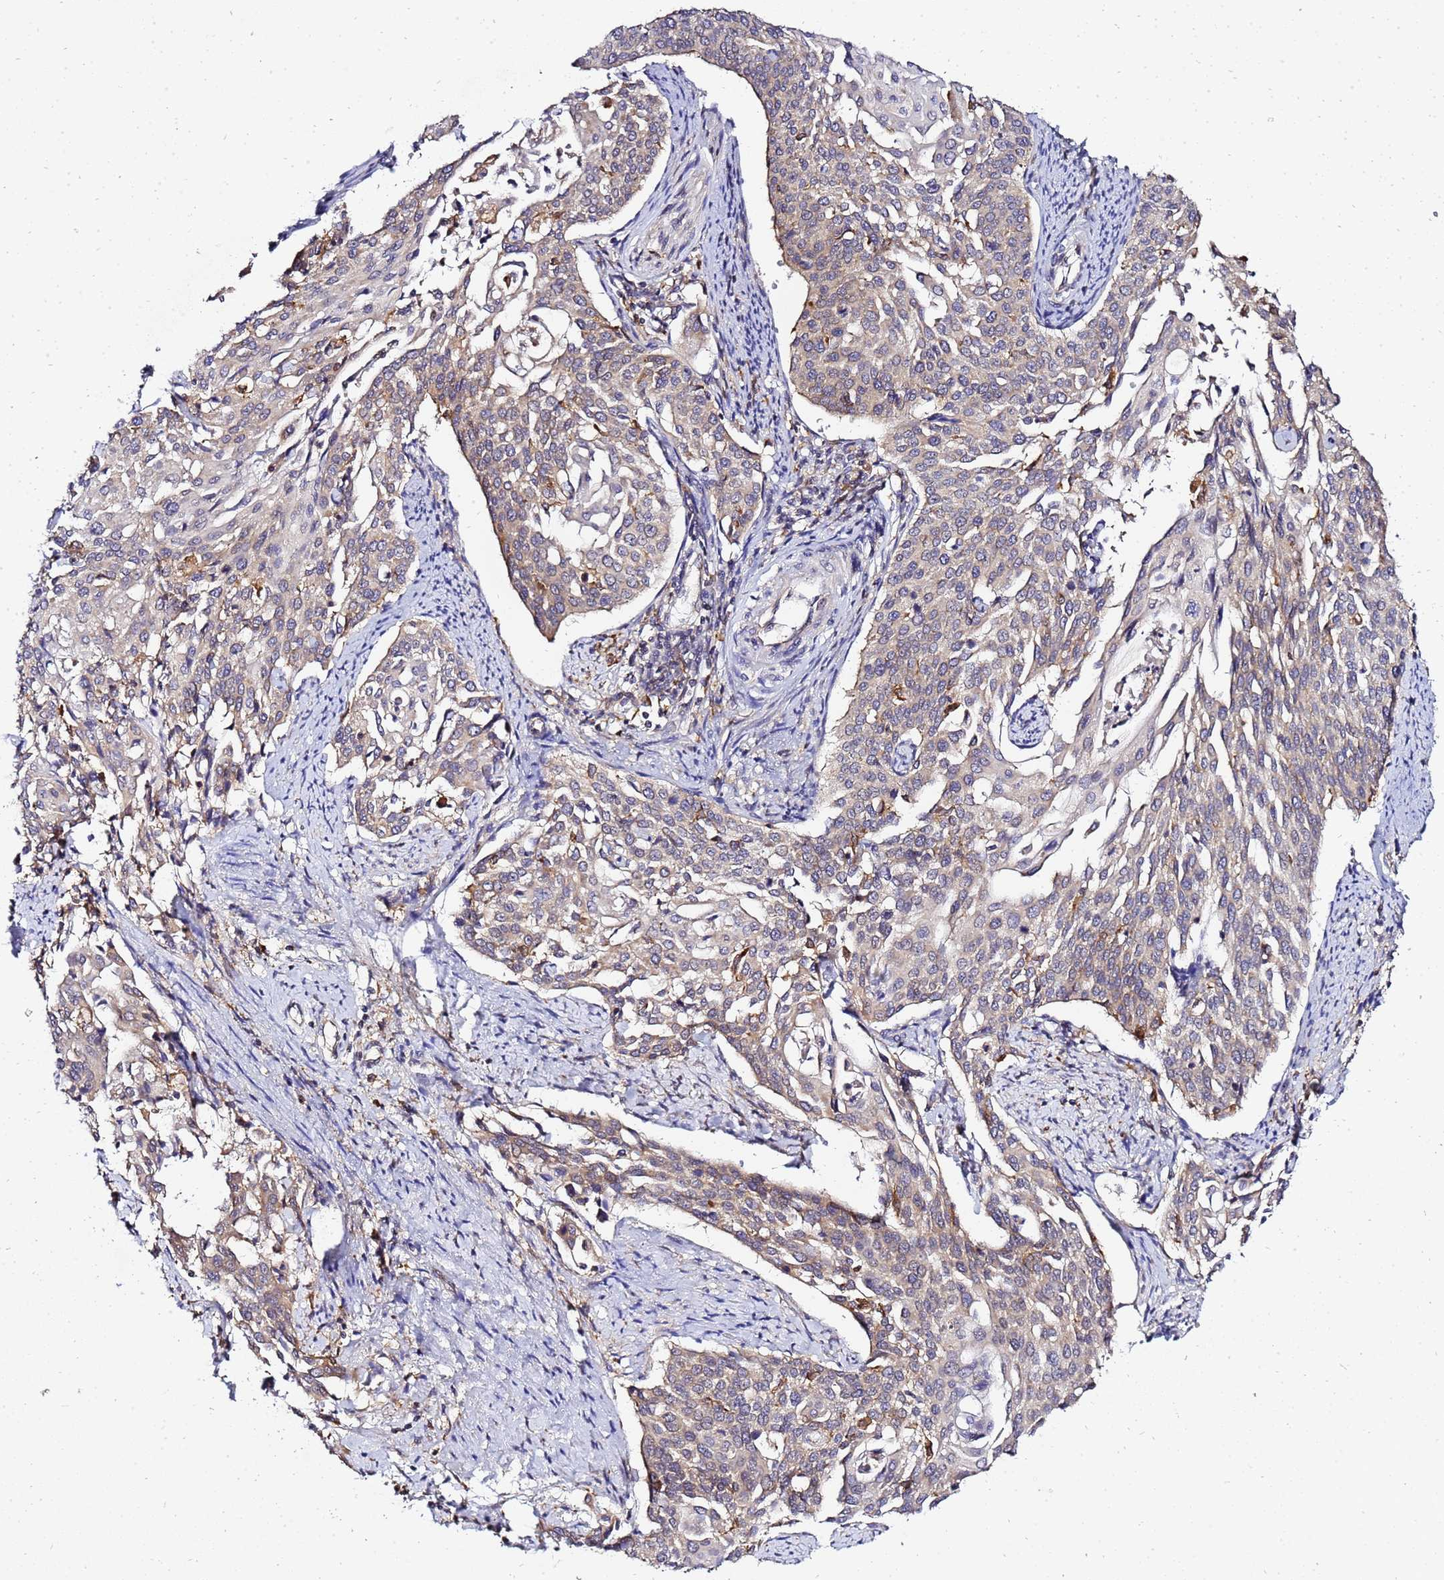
{"staining": {"intensity": "weak", "quantity": ">75%", "location": "cytoplasmic/membranous"}, "tissue": "cervical cancer", "cell_type": "Tumor cells", "image_type": "cancer", "snomed": [{"axis": "morphology", "description": "Squamous cell carcinoma, NOS"}, {"axis": "topography", "description": "Cervix"}], "caption": "Weak cytoplasmic/membranous staining is present in about >75% of tumor cells in cervical cancer. (Stains: DAB (3,3'-diaminobenzidine) in brown, nuclei in blue, Microscopy: brightfield microscopy at high magnification).", "gene": "ADPGK", "patient": {"sex": "female", "age": 44}}